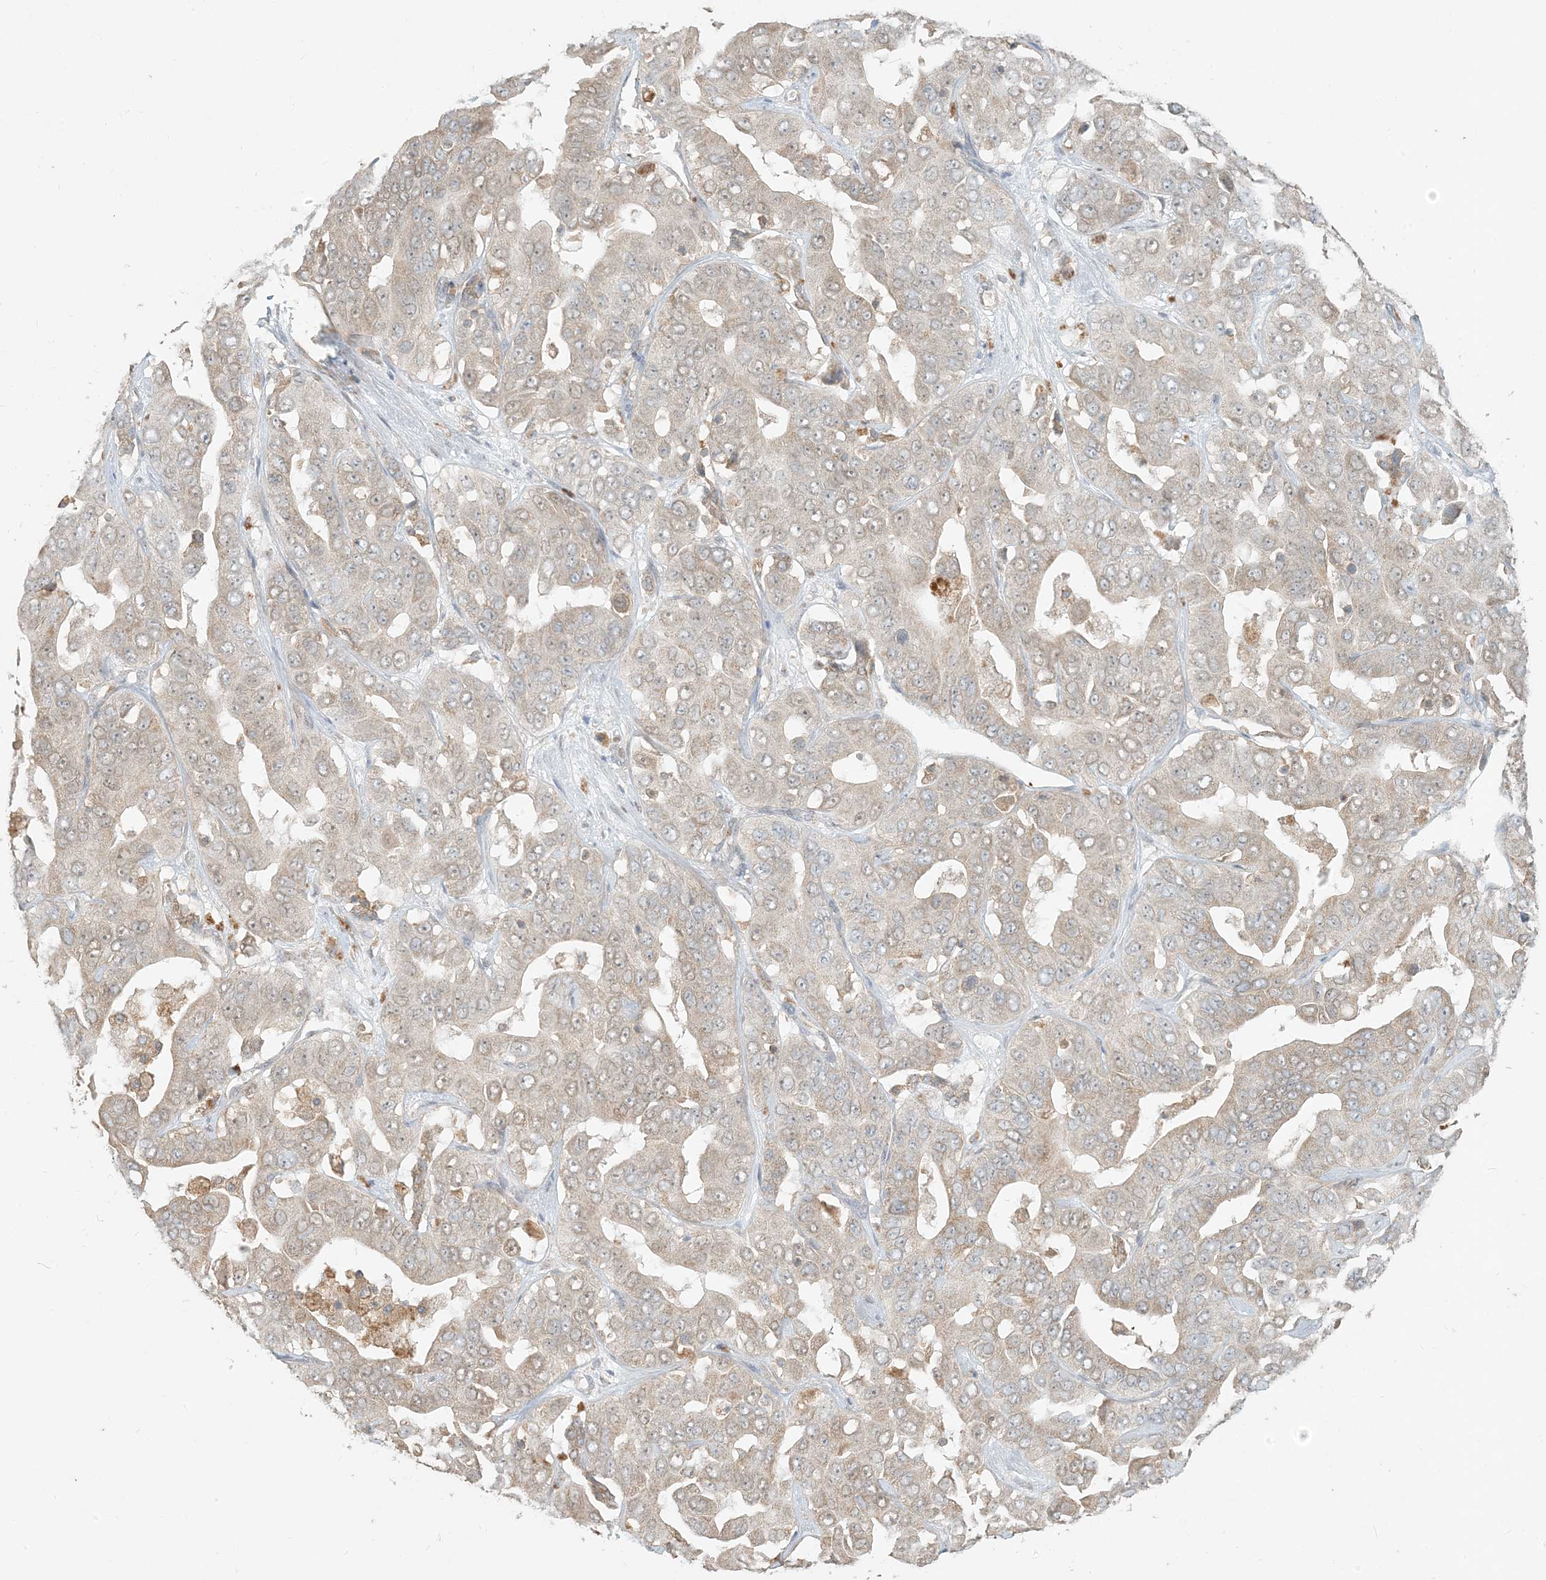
{"staining": {"intensity": "moderate", "quantity": ">75%", "location": "cytoplasmic/membranous"}, "tissue": "liver cancer", "cell_type": "Tumor cells", "image_type": "cancer", "snomed": [{"axis": "morphology", "description": "Cholangiocarcinoma"}, {"axis": "topography", "description": "Liver"}], "caption": "Brown immunohistochemical staining in cholangiocarcinoma (liver) exhibits moderate cytoplasmic/membranous positivity in about >75% of tumor cells. Using DAB (3,3'-diaminobenzidine) (brown) and hematoxylin (blue) stains, captured at high magnification using brightfield microscopy.", "gene": "MCOLN1", "patient": {"sex": "female", "age": 52}}